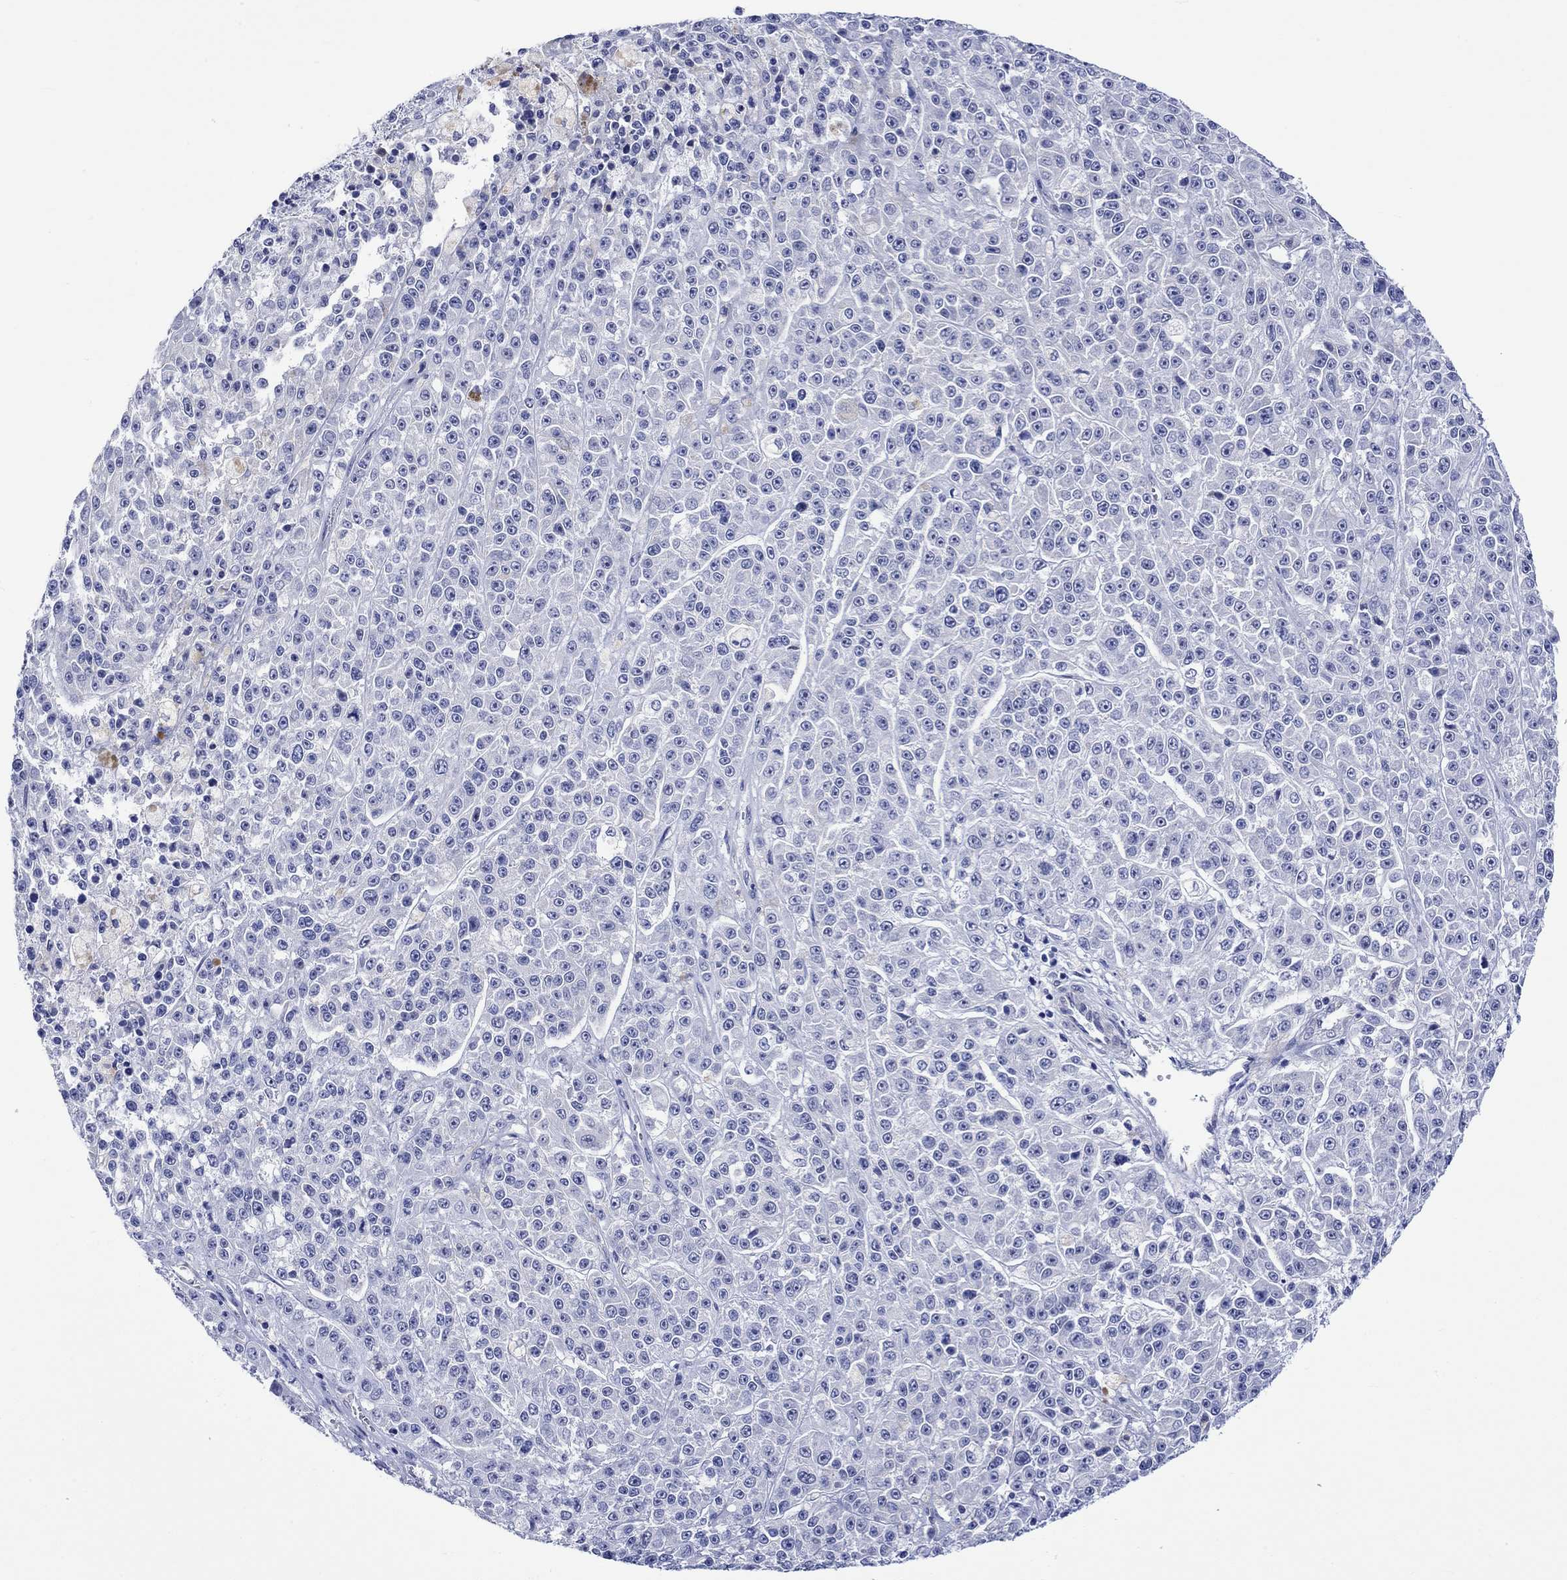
{"staining": {"intensity": "negative", "quantity": "none", "location": "none"}, "tissue": "melanoma", "cell_type": "Tumor cells", "image_type": "cancer", "snomed": [{"axis": "morphology", "description": "Malignant melanoma, NOS"}, {"axis": "topography", "description": "Skin"}], "caption": "DAB immunohistochemical staining of melanoma demonstrates no significant positivity in tumor cells.", "gene": "HARBI1", "patient": {"sex": "female", "age": 58}}